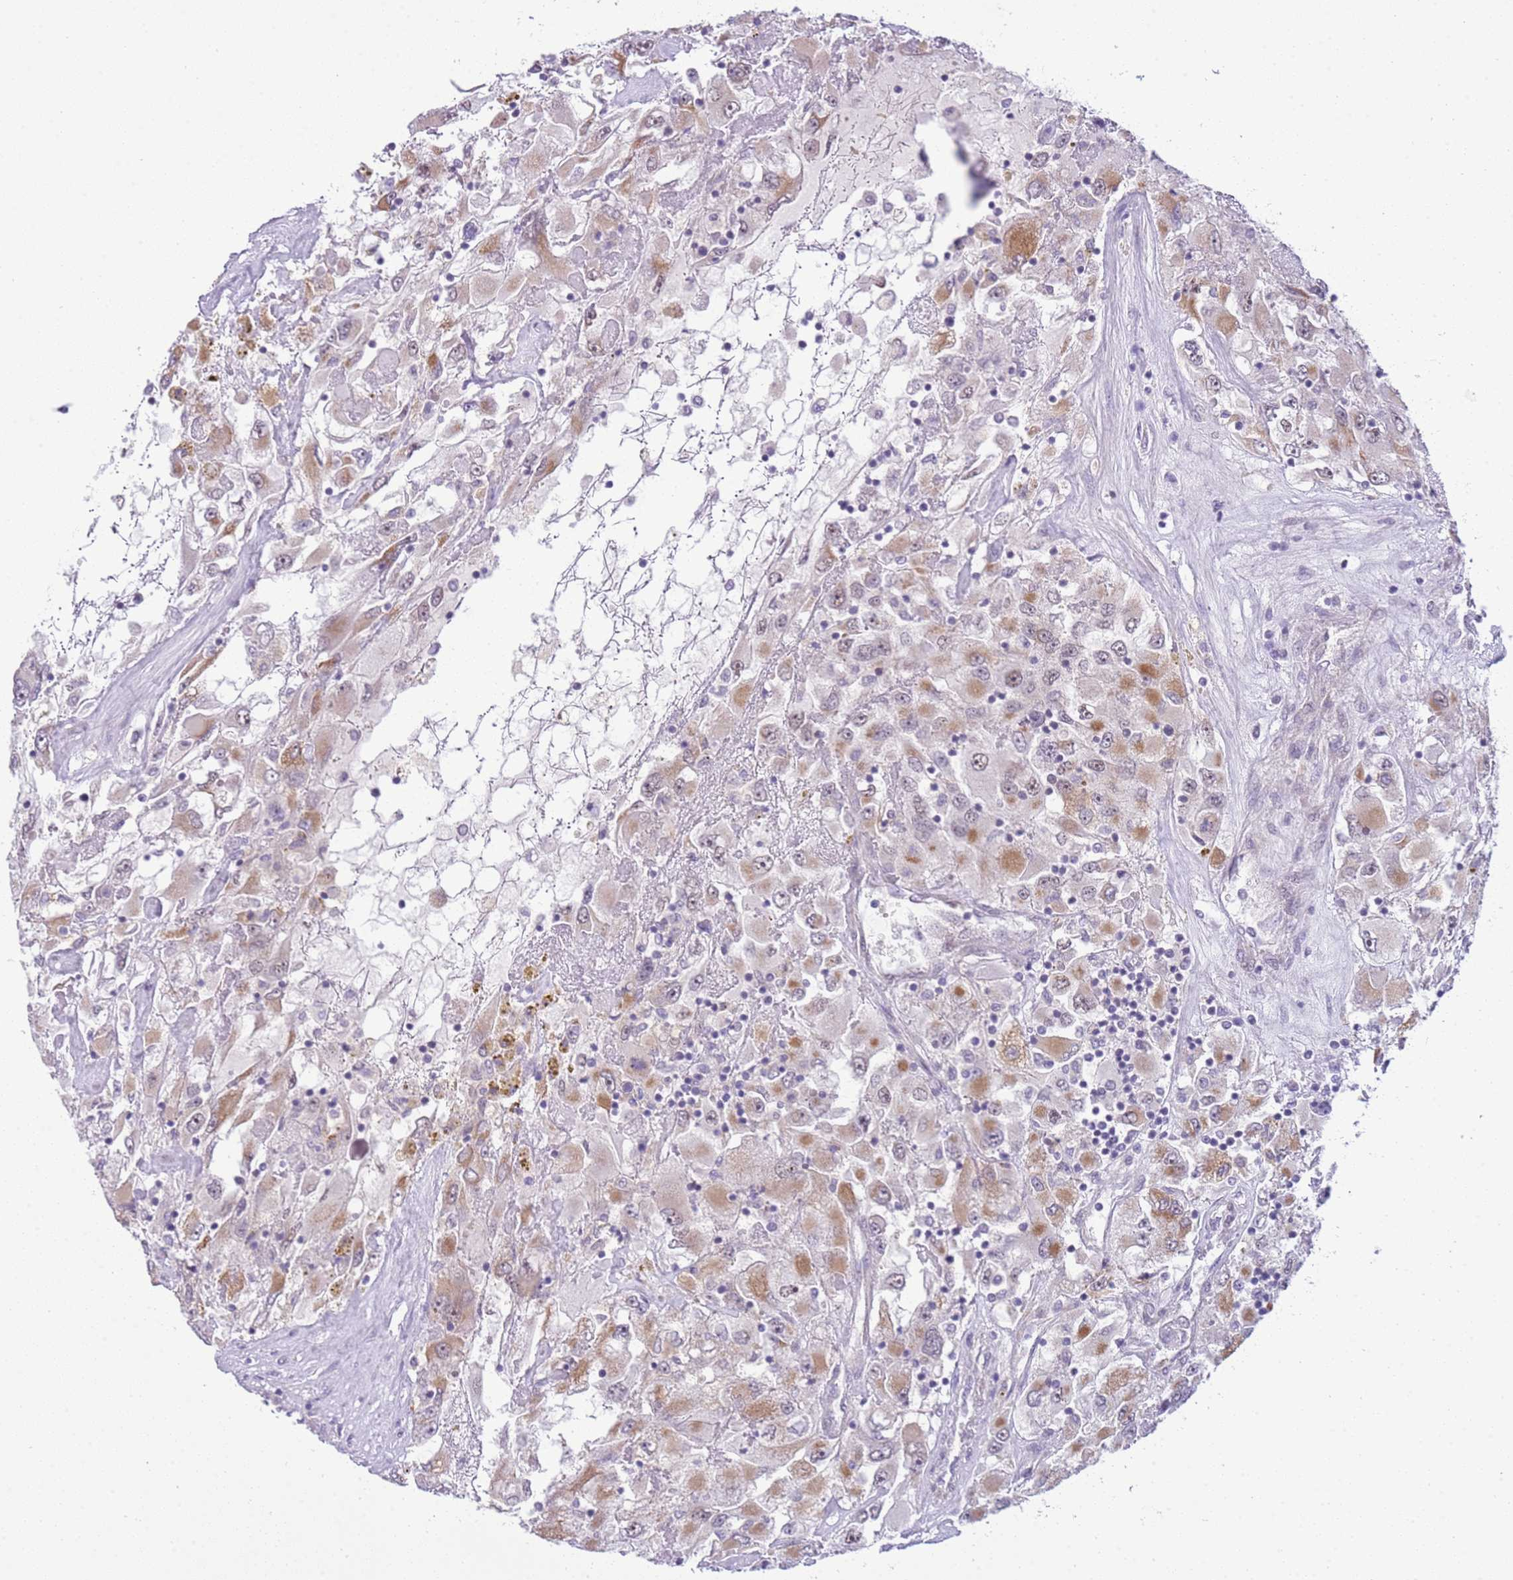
{"staining": {"intensity": "moderate", "quantity": "25%-75%", "location": "cytoplasmic/membranous"}, "tissue": "renal cancer", "cell_type": "Tumor cells", "image_type": "cancer", "snomed": [{"axis": "morphology", "description": "Adenocarcinoma, NOS"}, {"axis": "topography", "description": "Kidney"}], "caption": "Human renal adenocarcinoma stained for a protein (brown) shows moderate cytoplasmic/membranous positive positivity in about 25%-75% of tumor cells.", "gene": "FAM120C", "patient": {"sex": "female", "age": 52}}